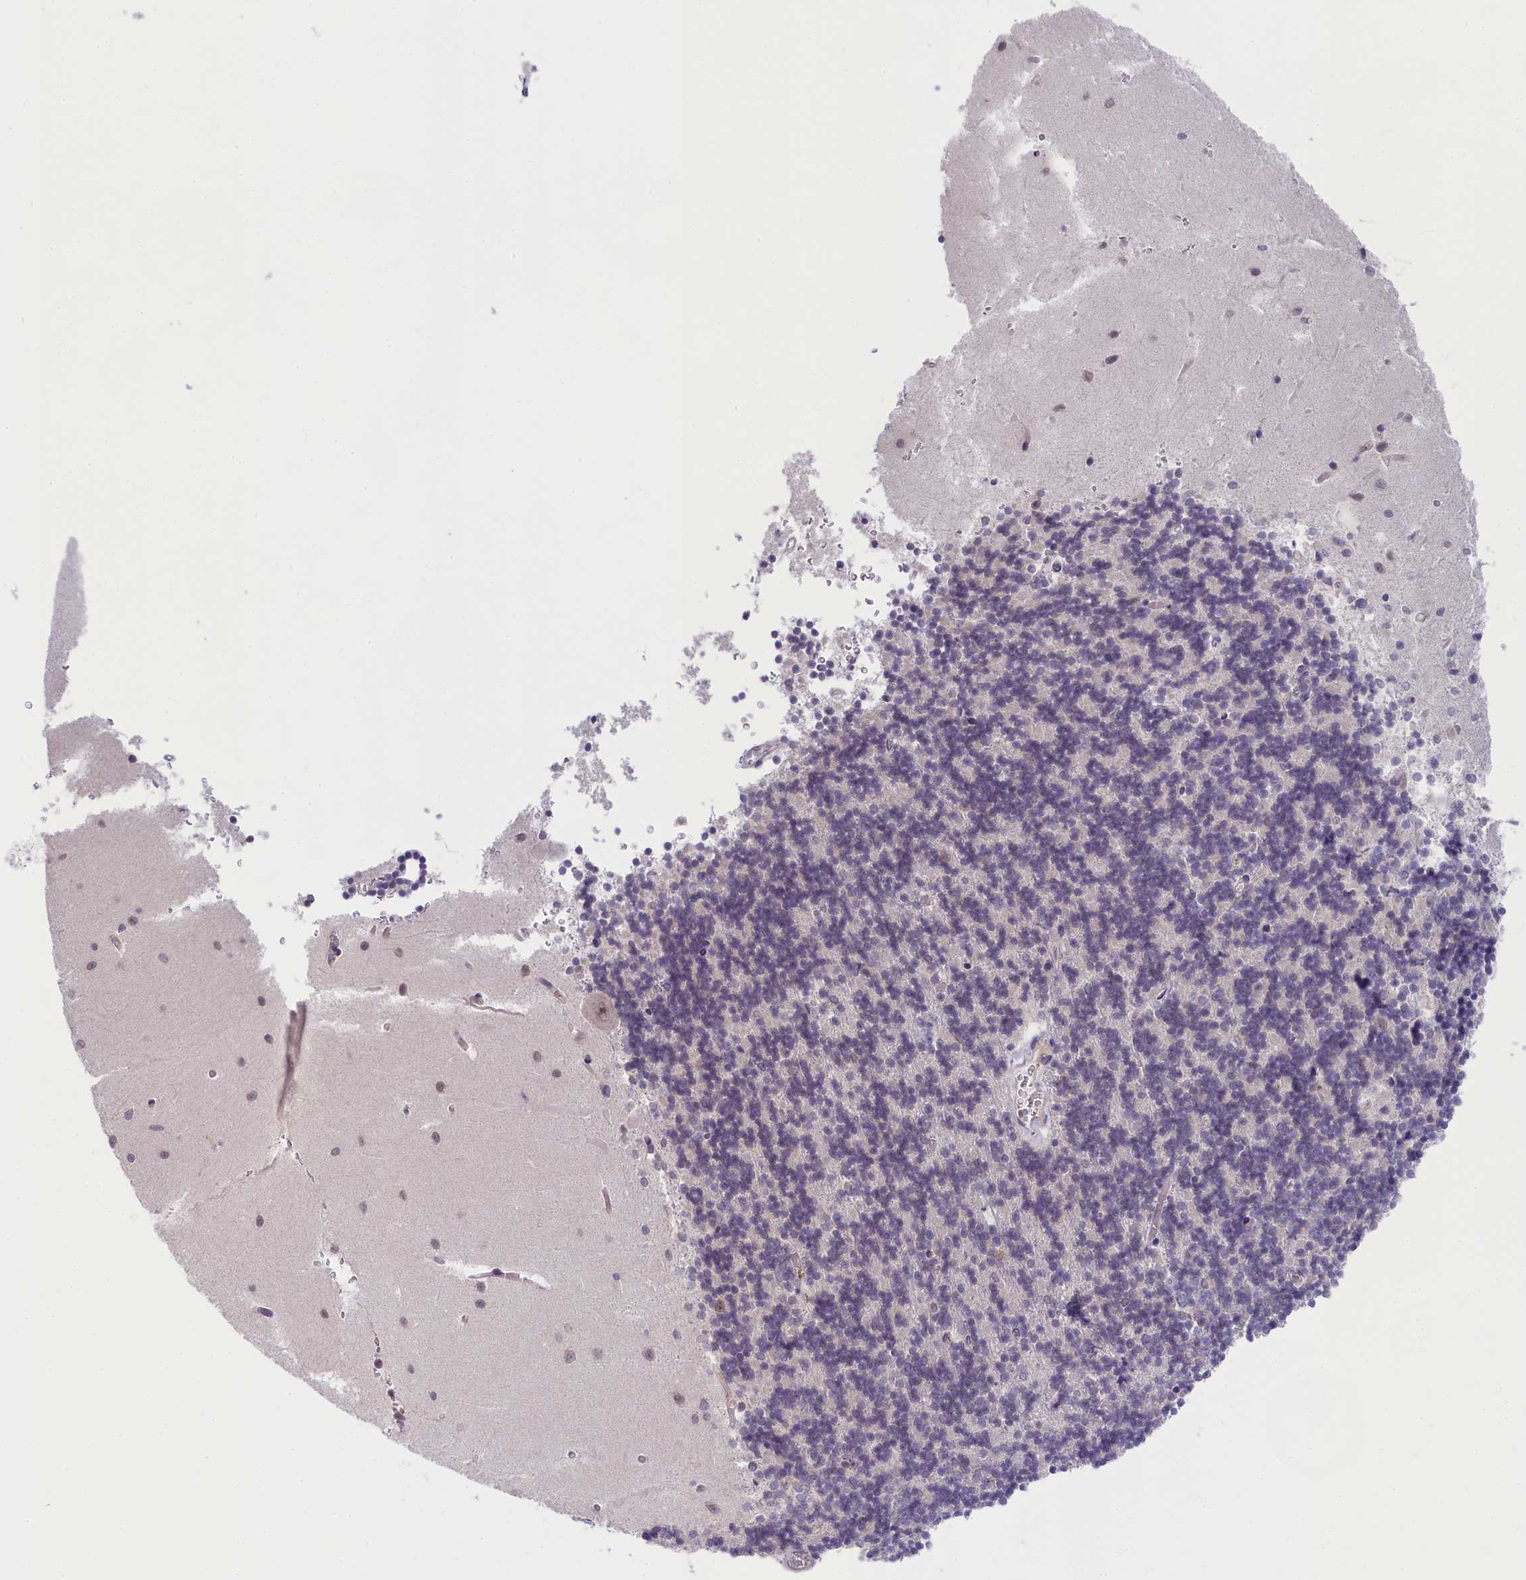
{"staining": {"intensity": "negative", "quantity": "none", "location": "none"}, "tissue": "cerebellum", "cell_type": "Cells in granular layer", "image_type": "normal", "snomed": [{"axis": "morphology", "description": "Normal tissue, NOS"}, {"axis": "topography", "description": "Cerebellum"}], "caption": "The immunohistochemistry (IHC) image has no significant staining in cells in granular layer of cerebellum. The staining was performed using DAB to visualize the protein expression in brown, while the nuclei were stained in blue with hematoxylin (Magnification: 20x).", "gene": "CRAMP1", "patient": {"sex": "male", "age": 37}}